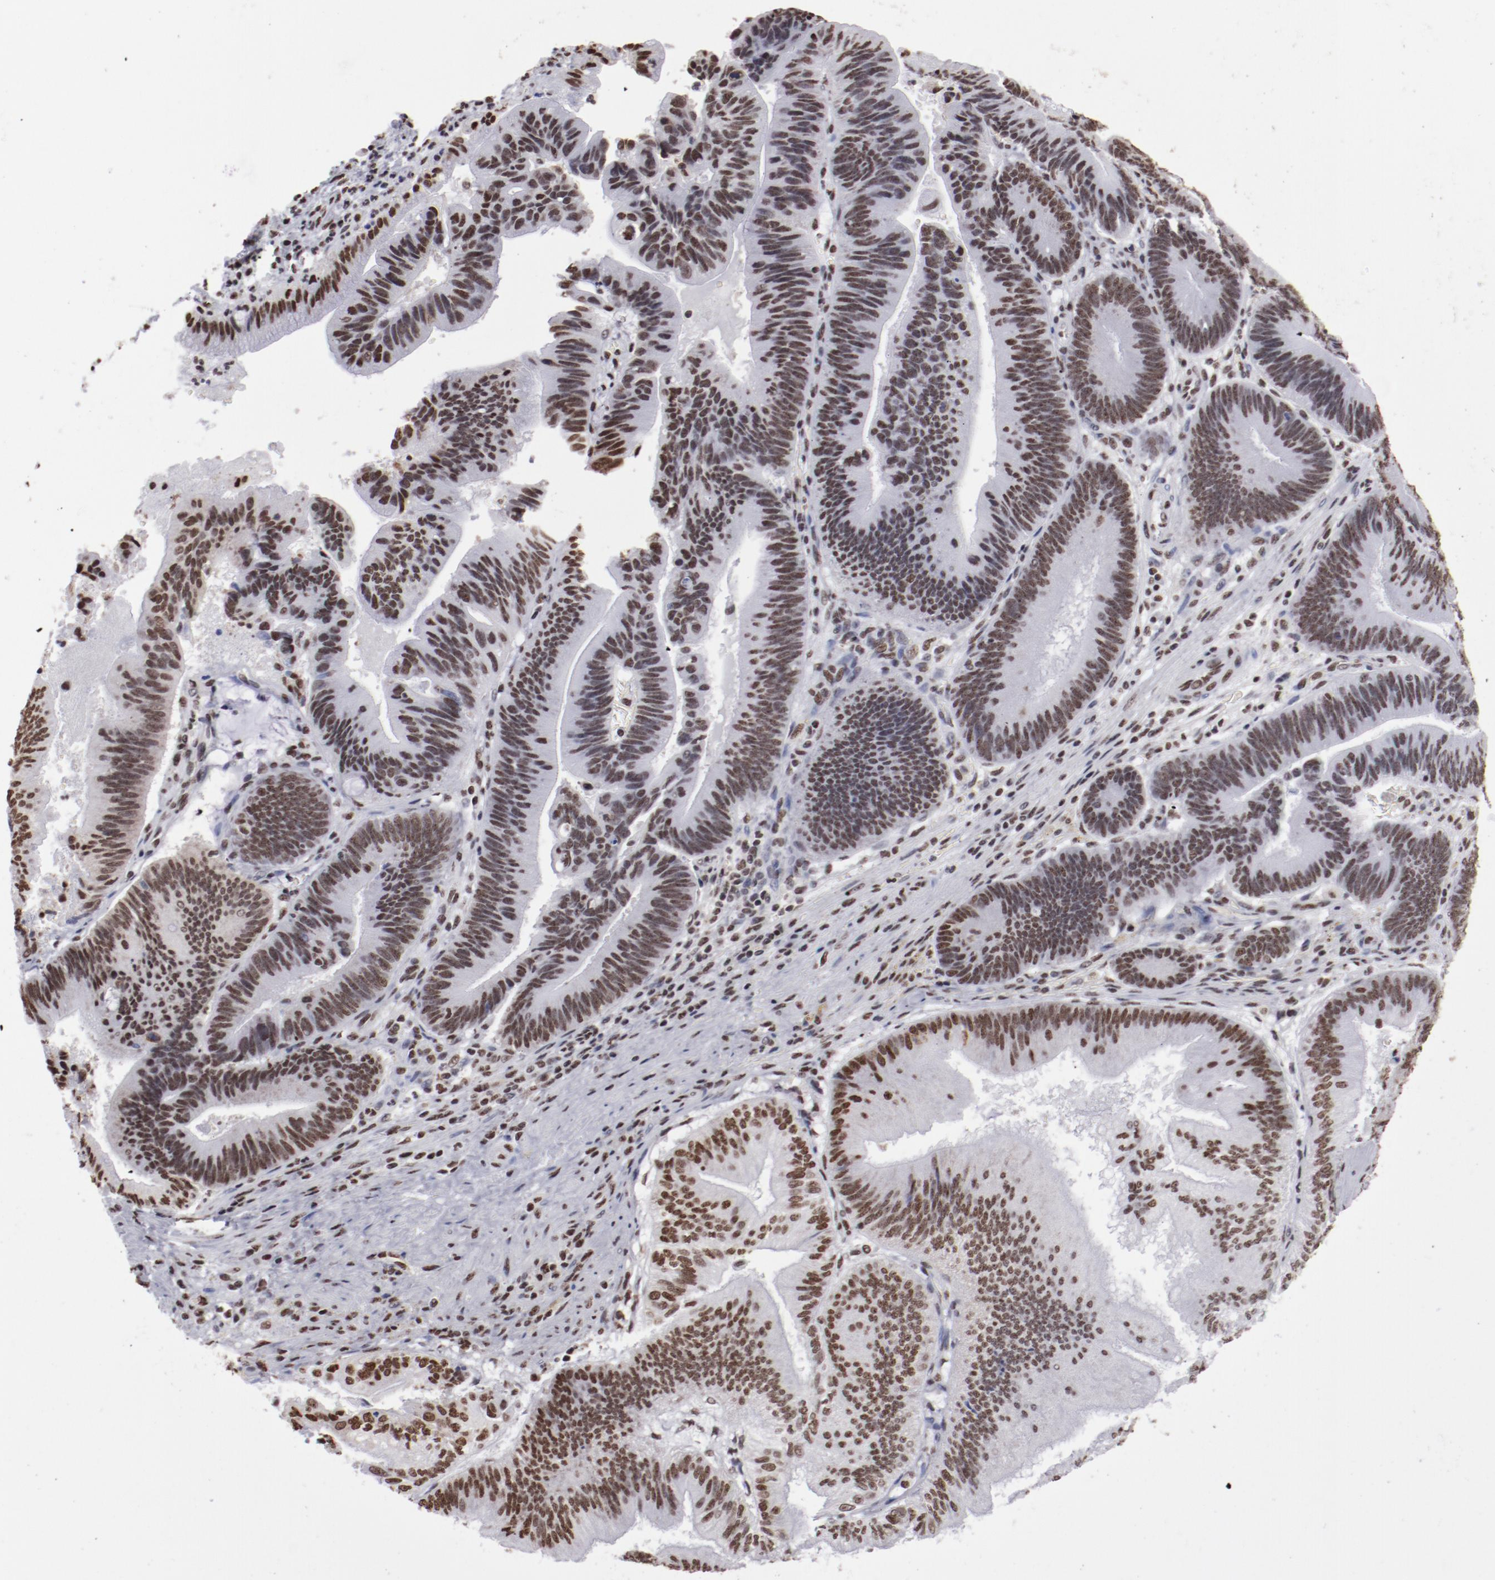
{"staining": {"intensity": "strong", "quantity": ">75%", "location": "nuclear"}, "tissue": "pancreatic cancer", "cell_type": "Tumor cells", "image_type": "cancer", "snomed": [{"axis": "morphology", "description": "Adenocarcinoma, NOS"}, {"axis": "topography", "description": "Pancreas"}], "caption": "Pancreatic adenocarcinoma stained with immunohistochemistry exhibits strong nuclear staining in about >75% of tumor cells.", "gene": "HNRNPA2B1", "patient": {"sex": "male", "age": 82}}